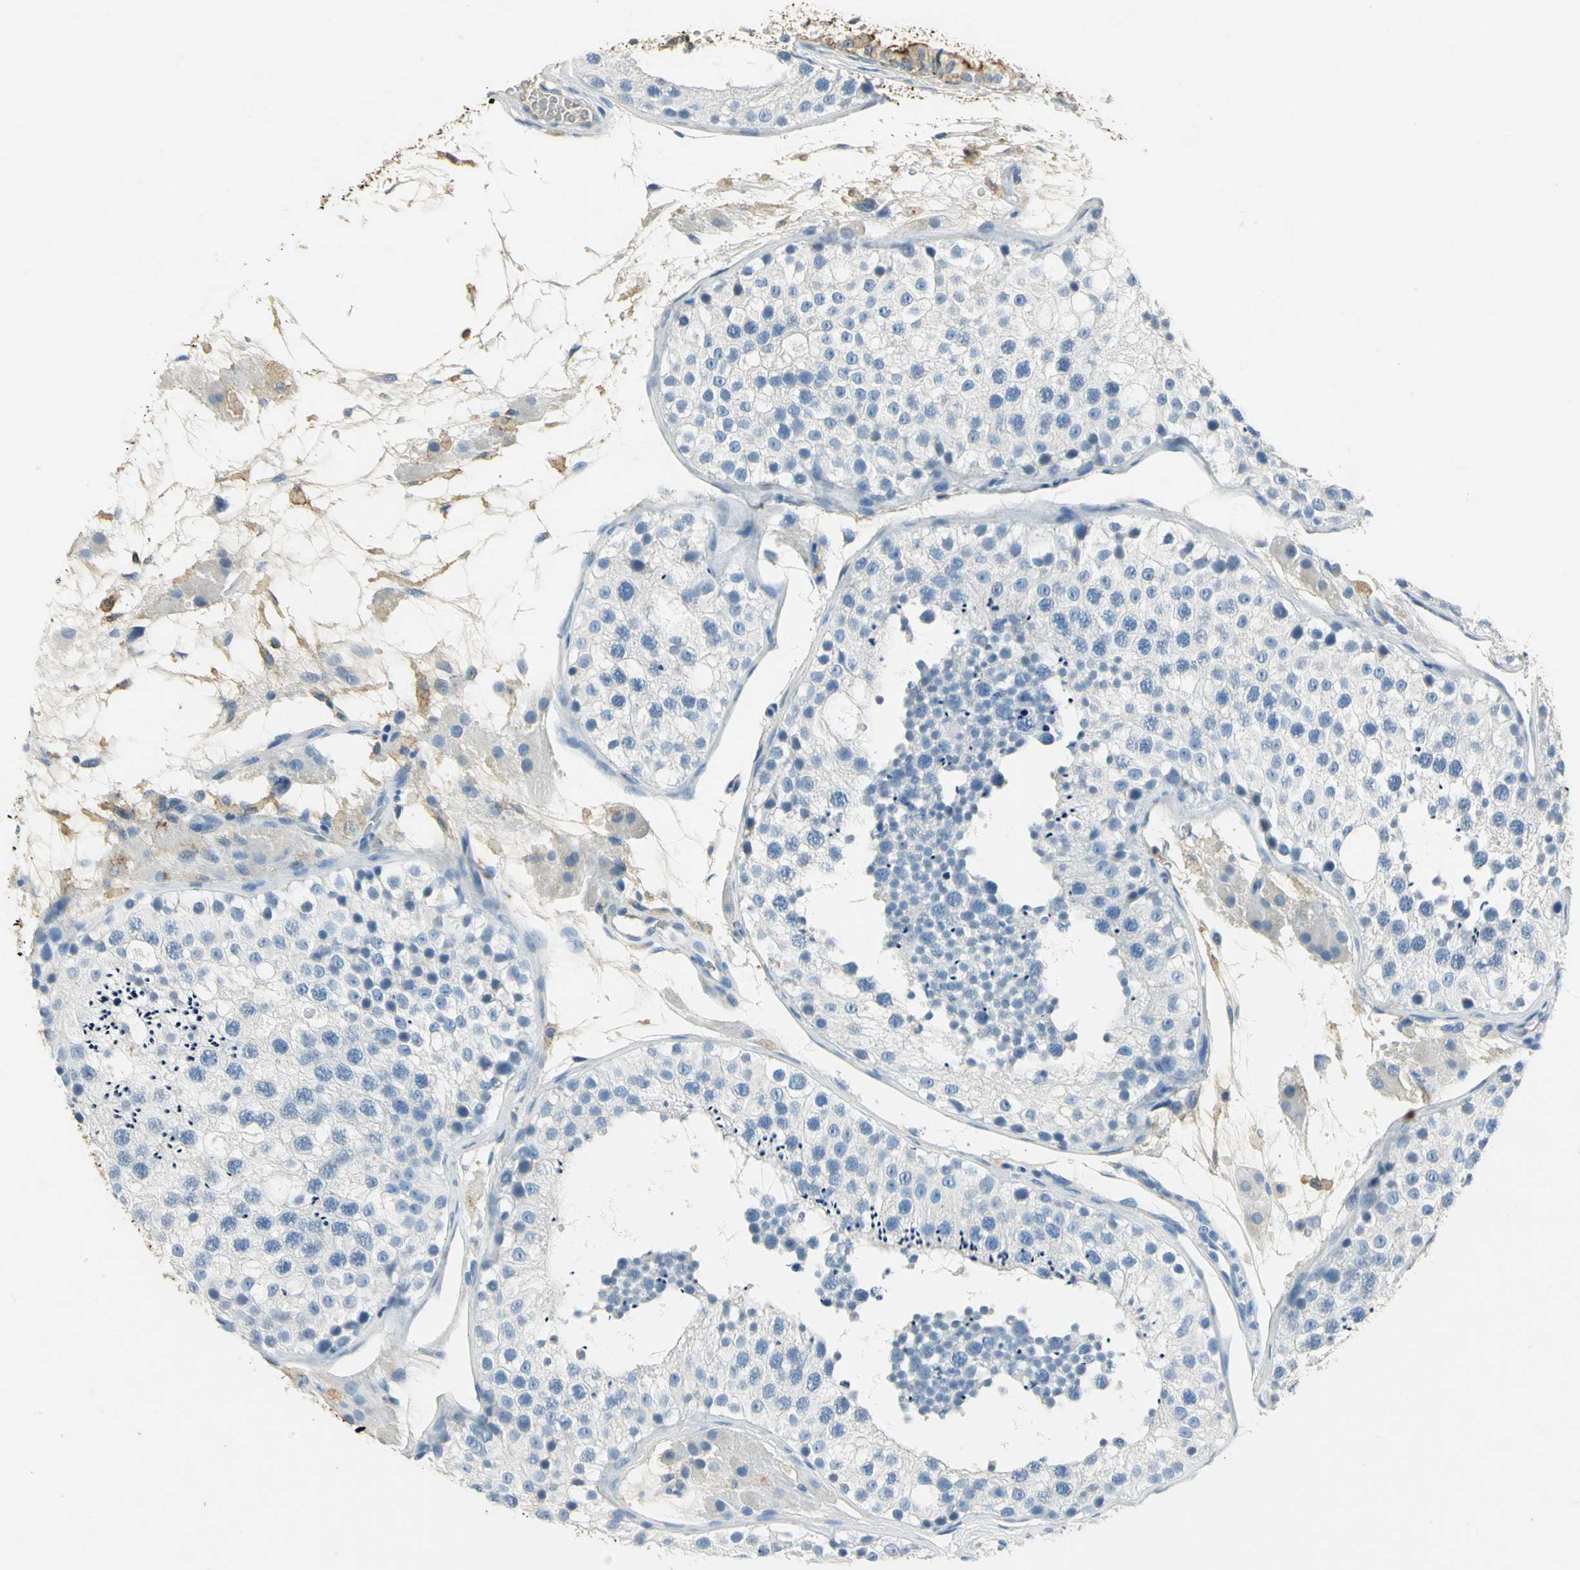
{"staining": {"intensity": "negative", "quantity": "none", "location": "none"}, "tissue": "testis", "cell_type": "Cells in seminiferous ducts", "image_type": "normal", "snomed": [{"axis": "morphology", "description": "Normal tissue, NOS"}, {"axis": "topography", "description": "Testis"}], "caption": "Cells in seminiferous ducts show no significant staining in benign testis.", "gene": "ANXA4", "patient": {"sex": "male", "age": 26}}